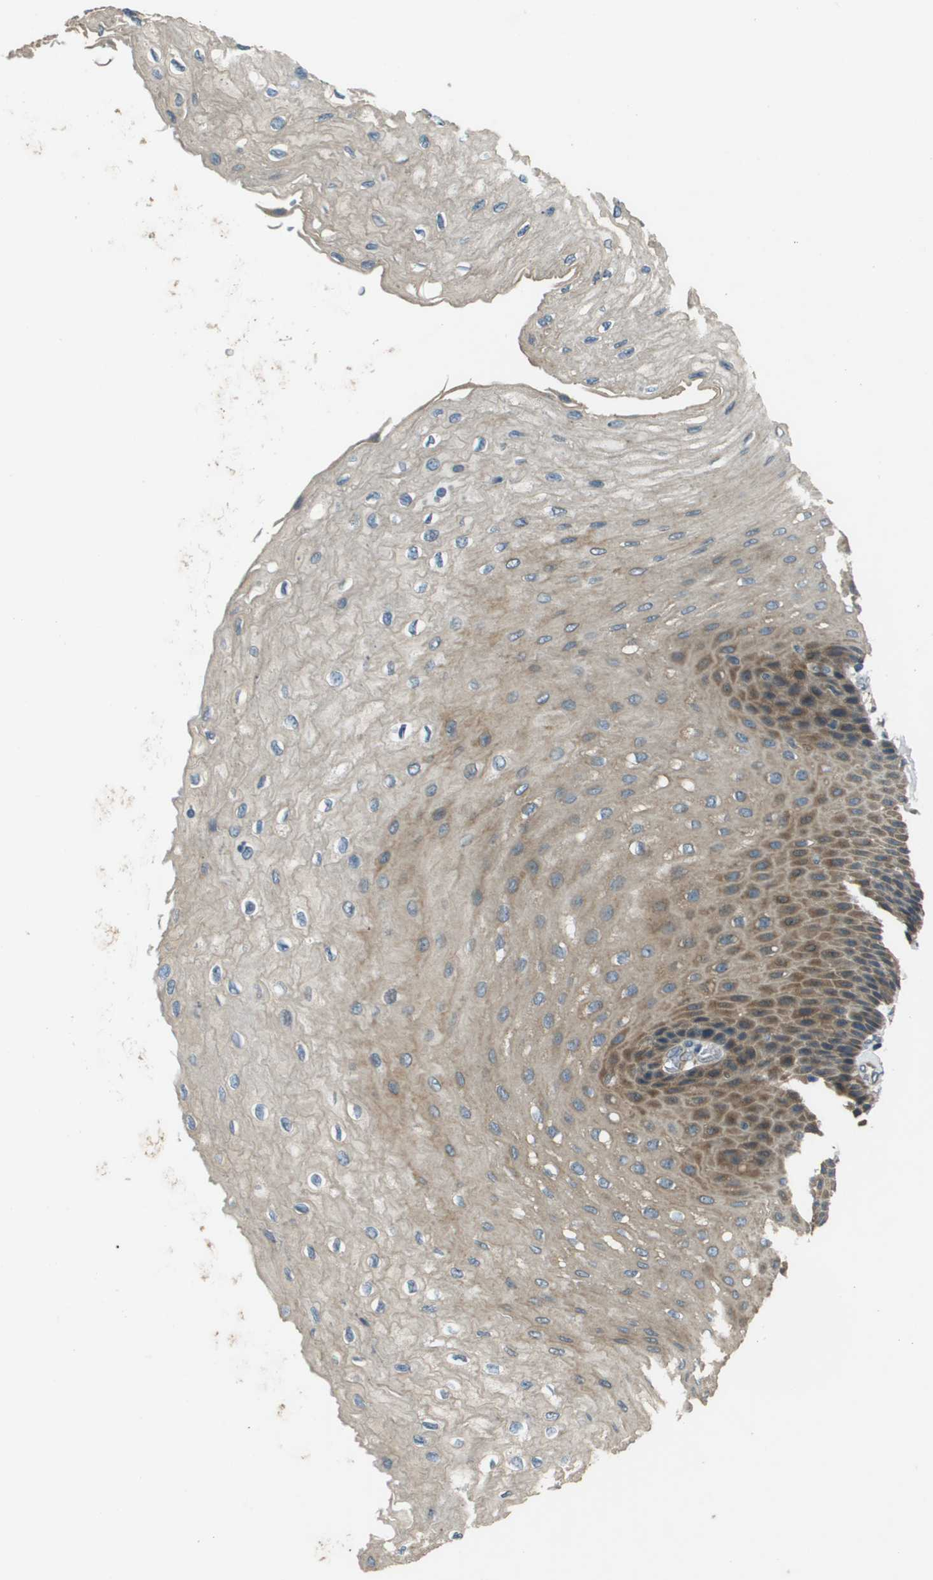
{"staining": {"intensity": "moderate", "quantity": "25%-75%", "location": "cytoplasmic/membranous"}, "tissue": "esophagus", "cell_type": "Squamous epithelial cells", "image_type": "normal", "snomed": [{"axis": "morphology", "description": "Normal tissue, NOS"}, {"axis": "topography", "description": "Esophagus"}], "caption": "Unremarkable esophagus shows moderate cytoplasmic/membranous staining in about 25%-75% of squamous epithelial cells, visualized by immunohistochemistry.", "gene": "CDKN2C", "patient": {"sex": "female", "age": 72}}